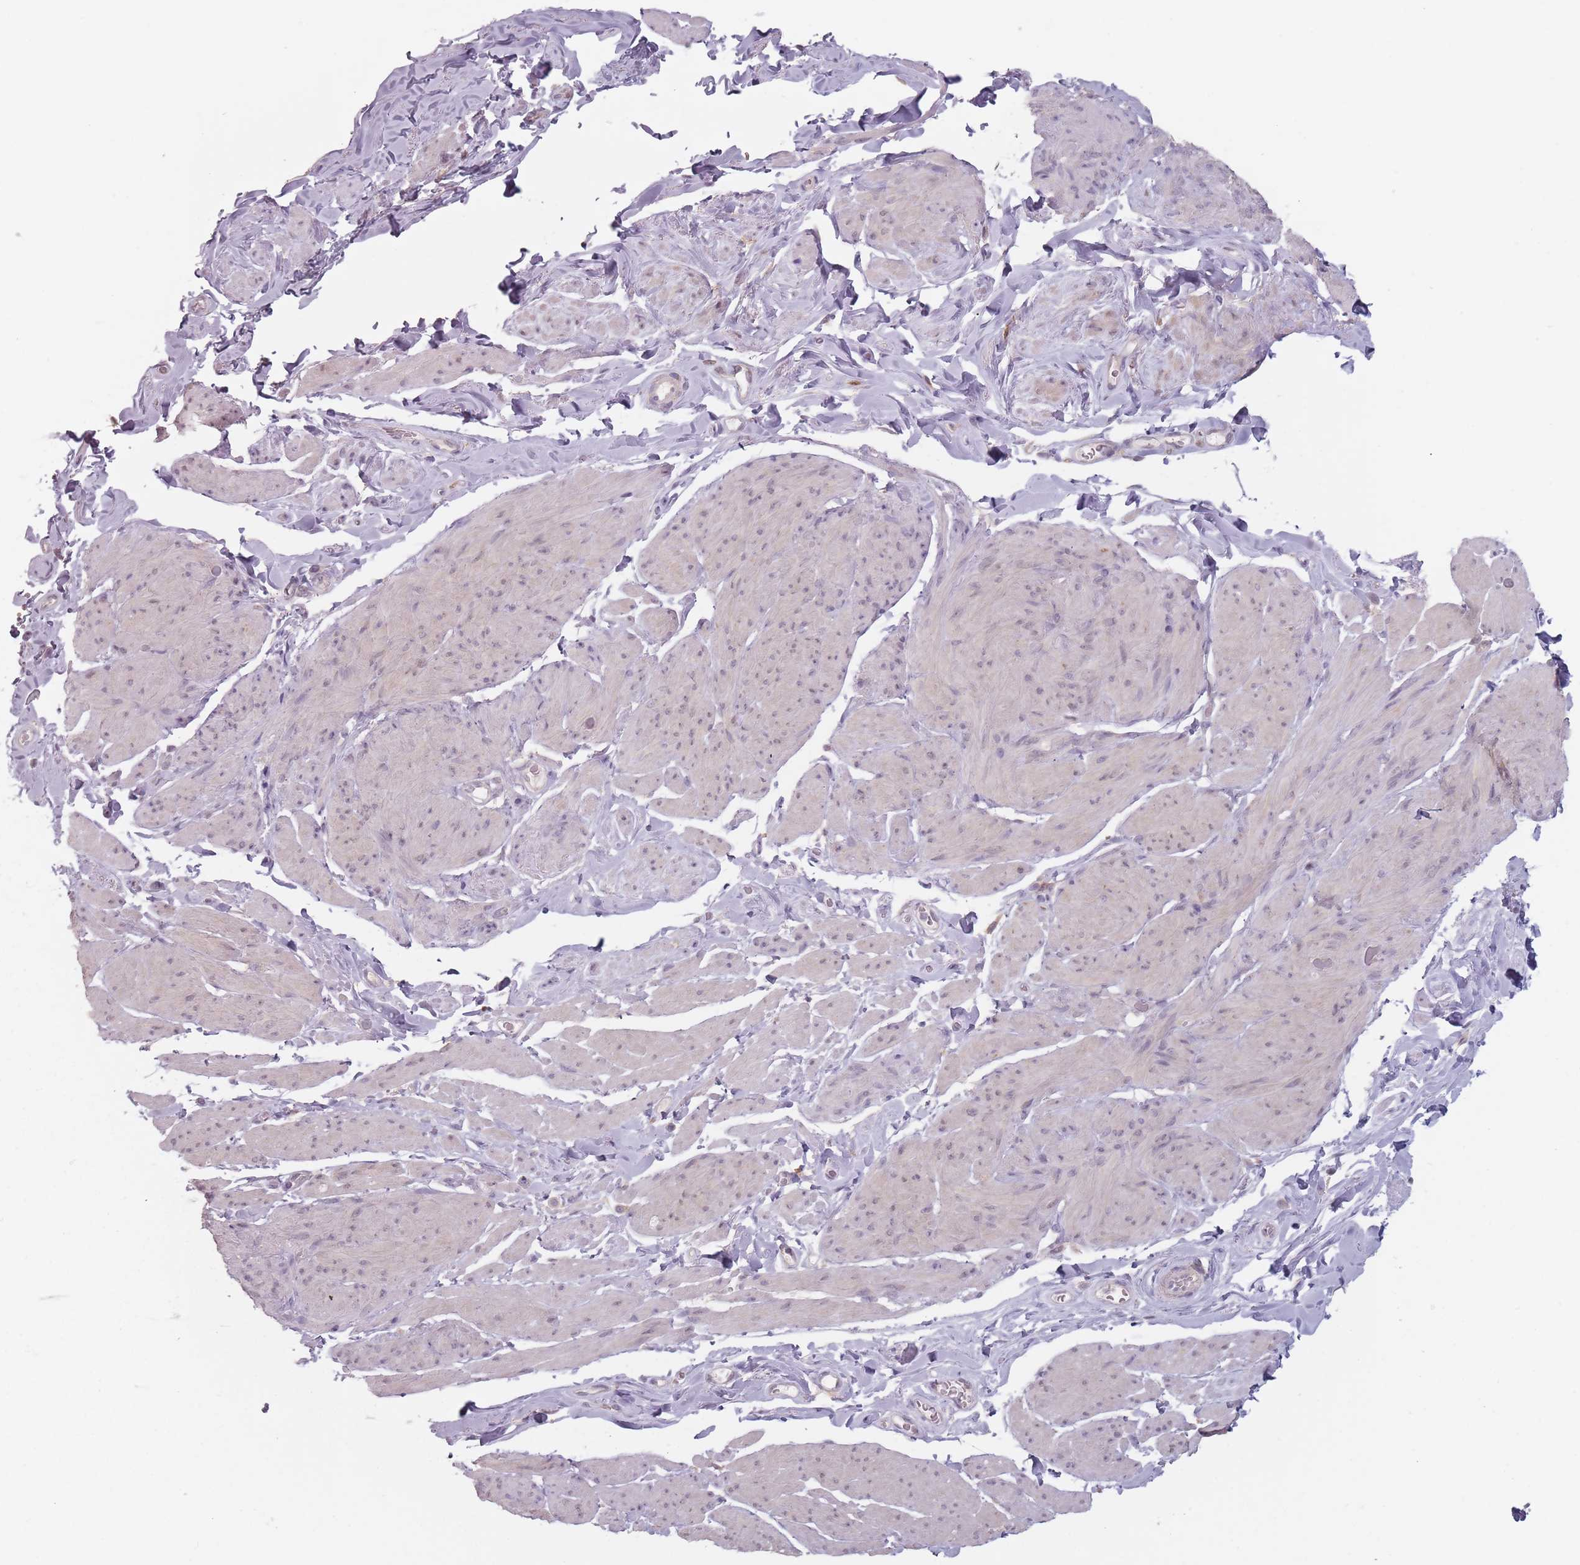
{"staining": {"intensity": "weak", "quantity": "25%-75%", "location": "cytoplasmic/membranous"}, "tissue": "smooth muscle", "cell_type": "Smooth muscle cells", "image_type": "normal", "snomed": [{"axis": "morphology", "description": "Normal tissue, NOS"}, {"axis": "topography", "description": "Smooth muscle"}, {"axis": "topography", "description": "Peripheral nerve tissue"}], "caption": "The image shows immunohistochemical staining of unremarkable smooth muscle. There is weak cytoplasmic/membranous expression is appreciated in about 25%-75% of smooth muscle cells.", "gene": "NAXE", "patient": {"sex": "male", "age": 69}}